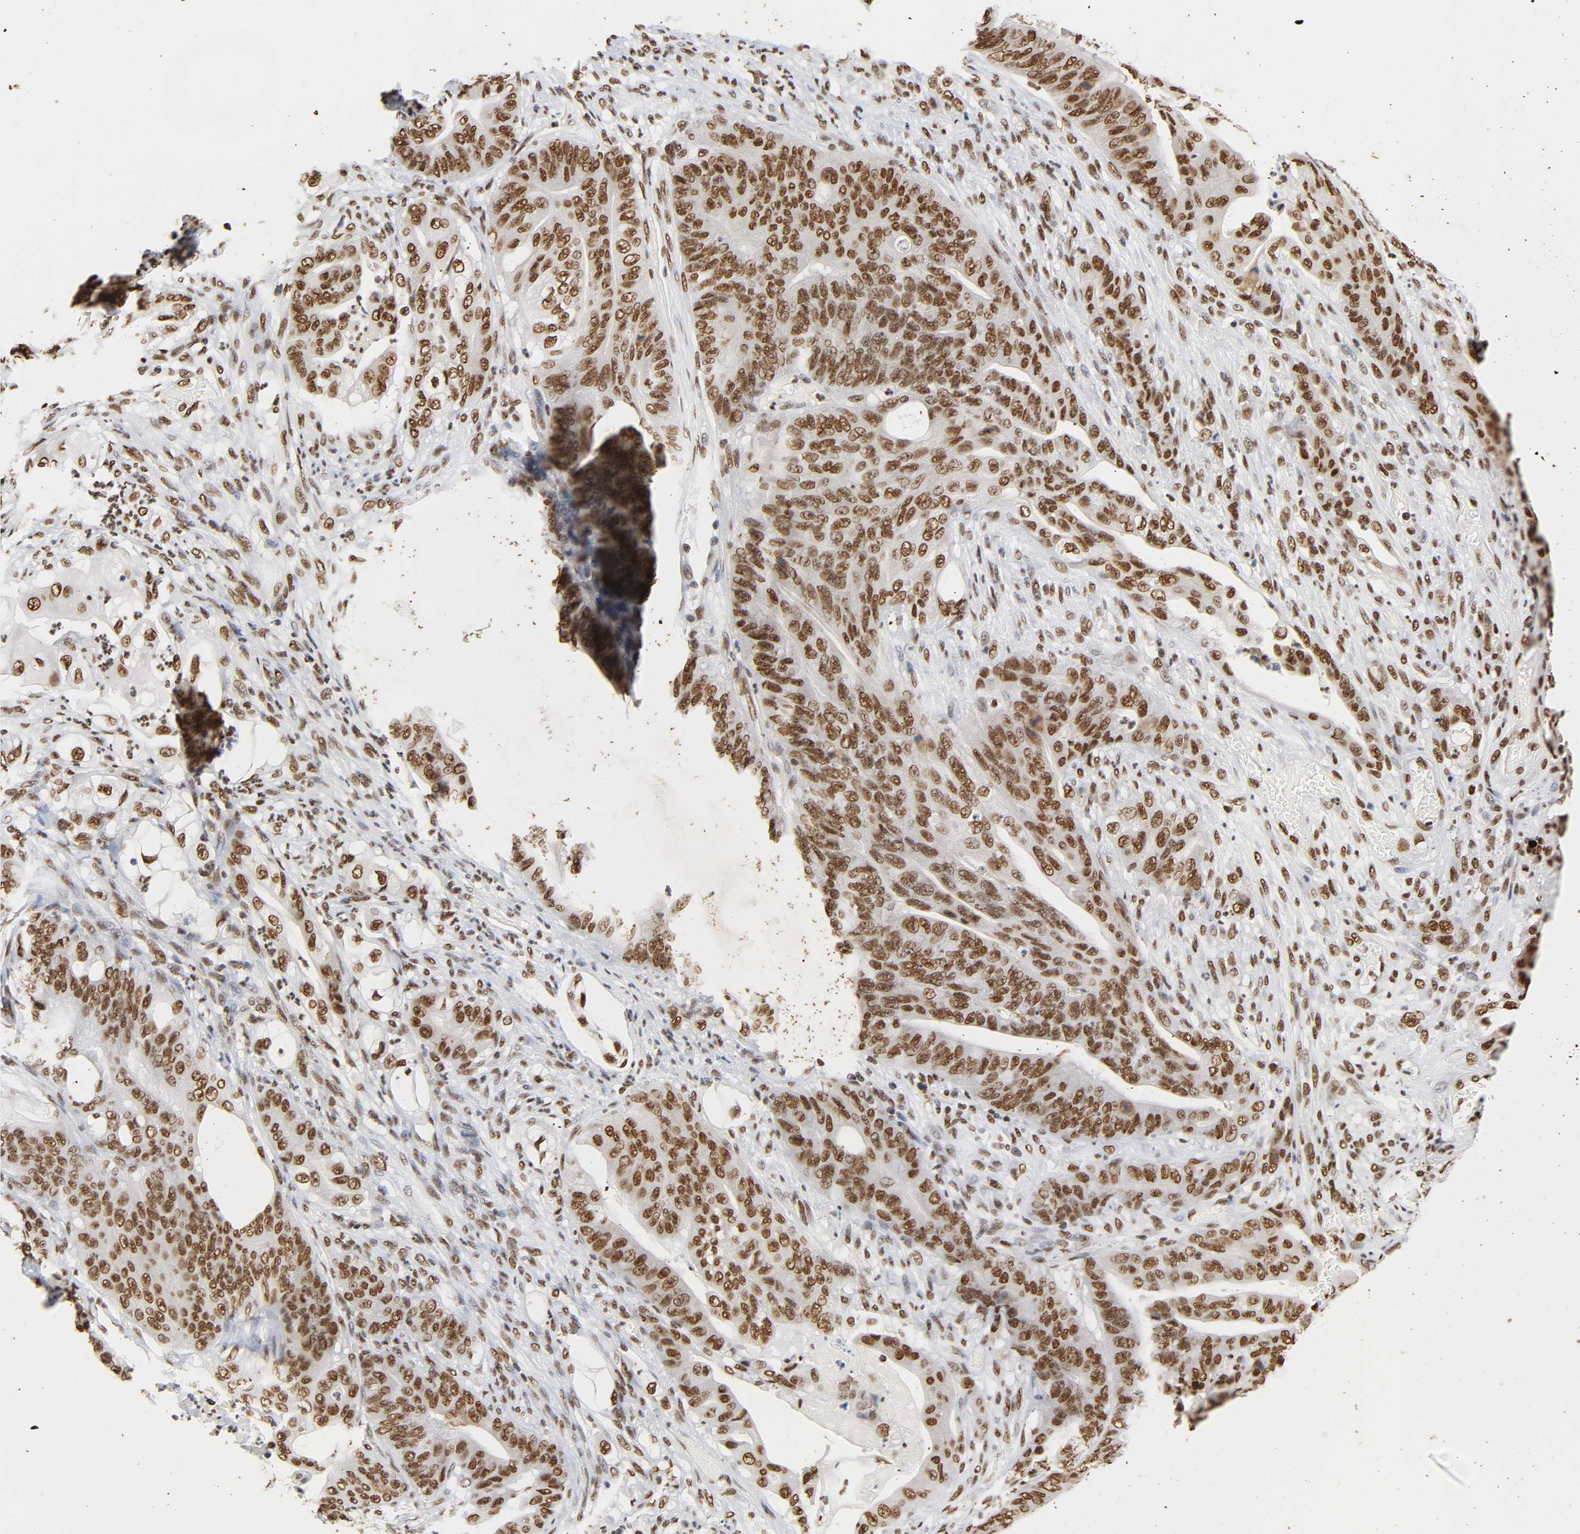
{"staining": {"intensity": "strong", "quantity": ">75%", "location": "nuclear"}, "tissue": "stomach cancer", "cell_type": "Tumor cells", "image_type": "cancer", "snomed": [{"axis": "morphology", "description": "Adenocarcinoma, NOS"}, {"axis": "topography", "description": "Stomach"}], "caption": "Immunohistochemical staining of stomach cancer demonstrates high levels of strong nuclear protein staining in about >75% of tumor cells. (brown staining indicates protein expression, while blue staining denotes nuclei).", "gene": "HNRNPC", "patient": {"sex": "female", "age": 73}}